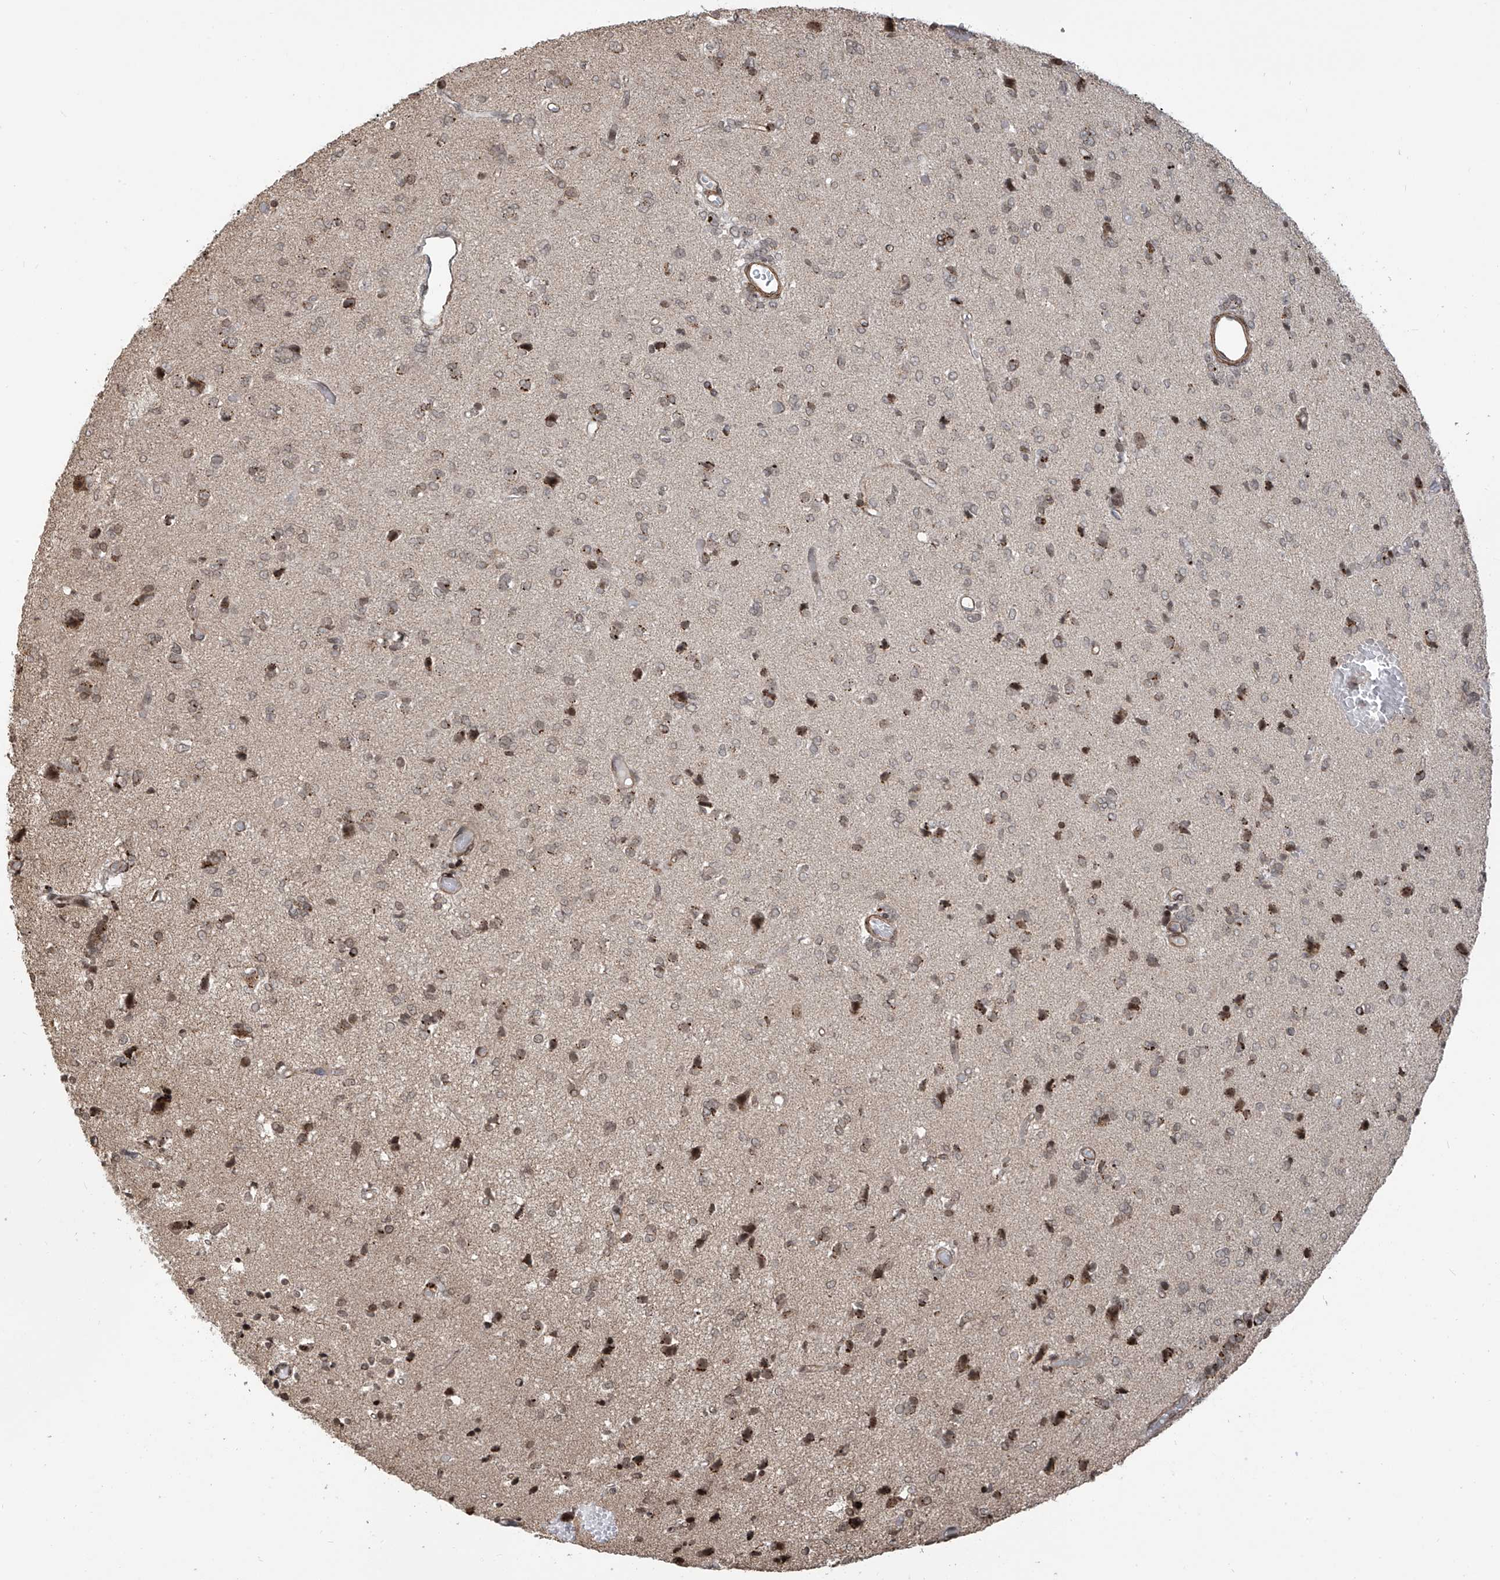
{"staining": {"intensity": "weak", "quantity": ">75%", "location": "nuclear"}, "tissue": "glioma", "cell_type": "Tumor cells", "image_type": "cancer", "snomed": [{"axis": "morphology", "description": "Glioma, malignant, High grade"}, {"axis": "topography", "description": "Brain"}], "caption": "Brown immunohistochemical staining in glioma displays weak nuclear staining in about >75% of tumor cells. (DAB IHC with brightfield microscopy, high magnification).", "gene": "METAP1D", "patient": {"sex": "female", "age": 59}}